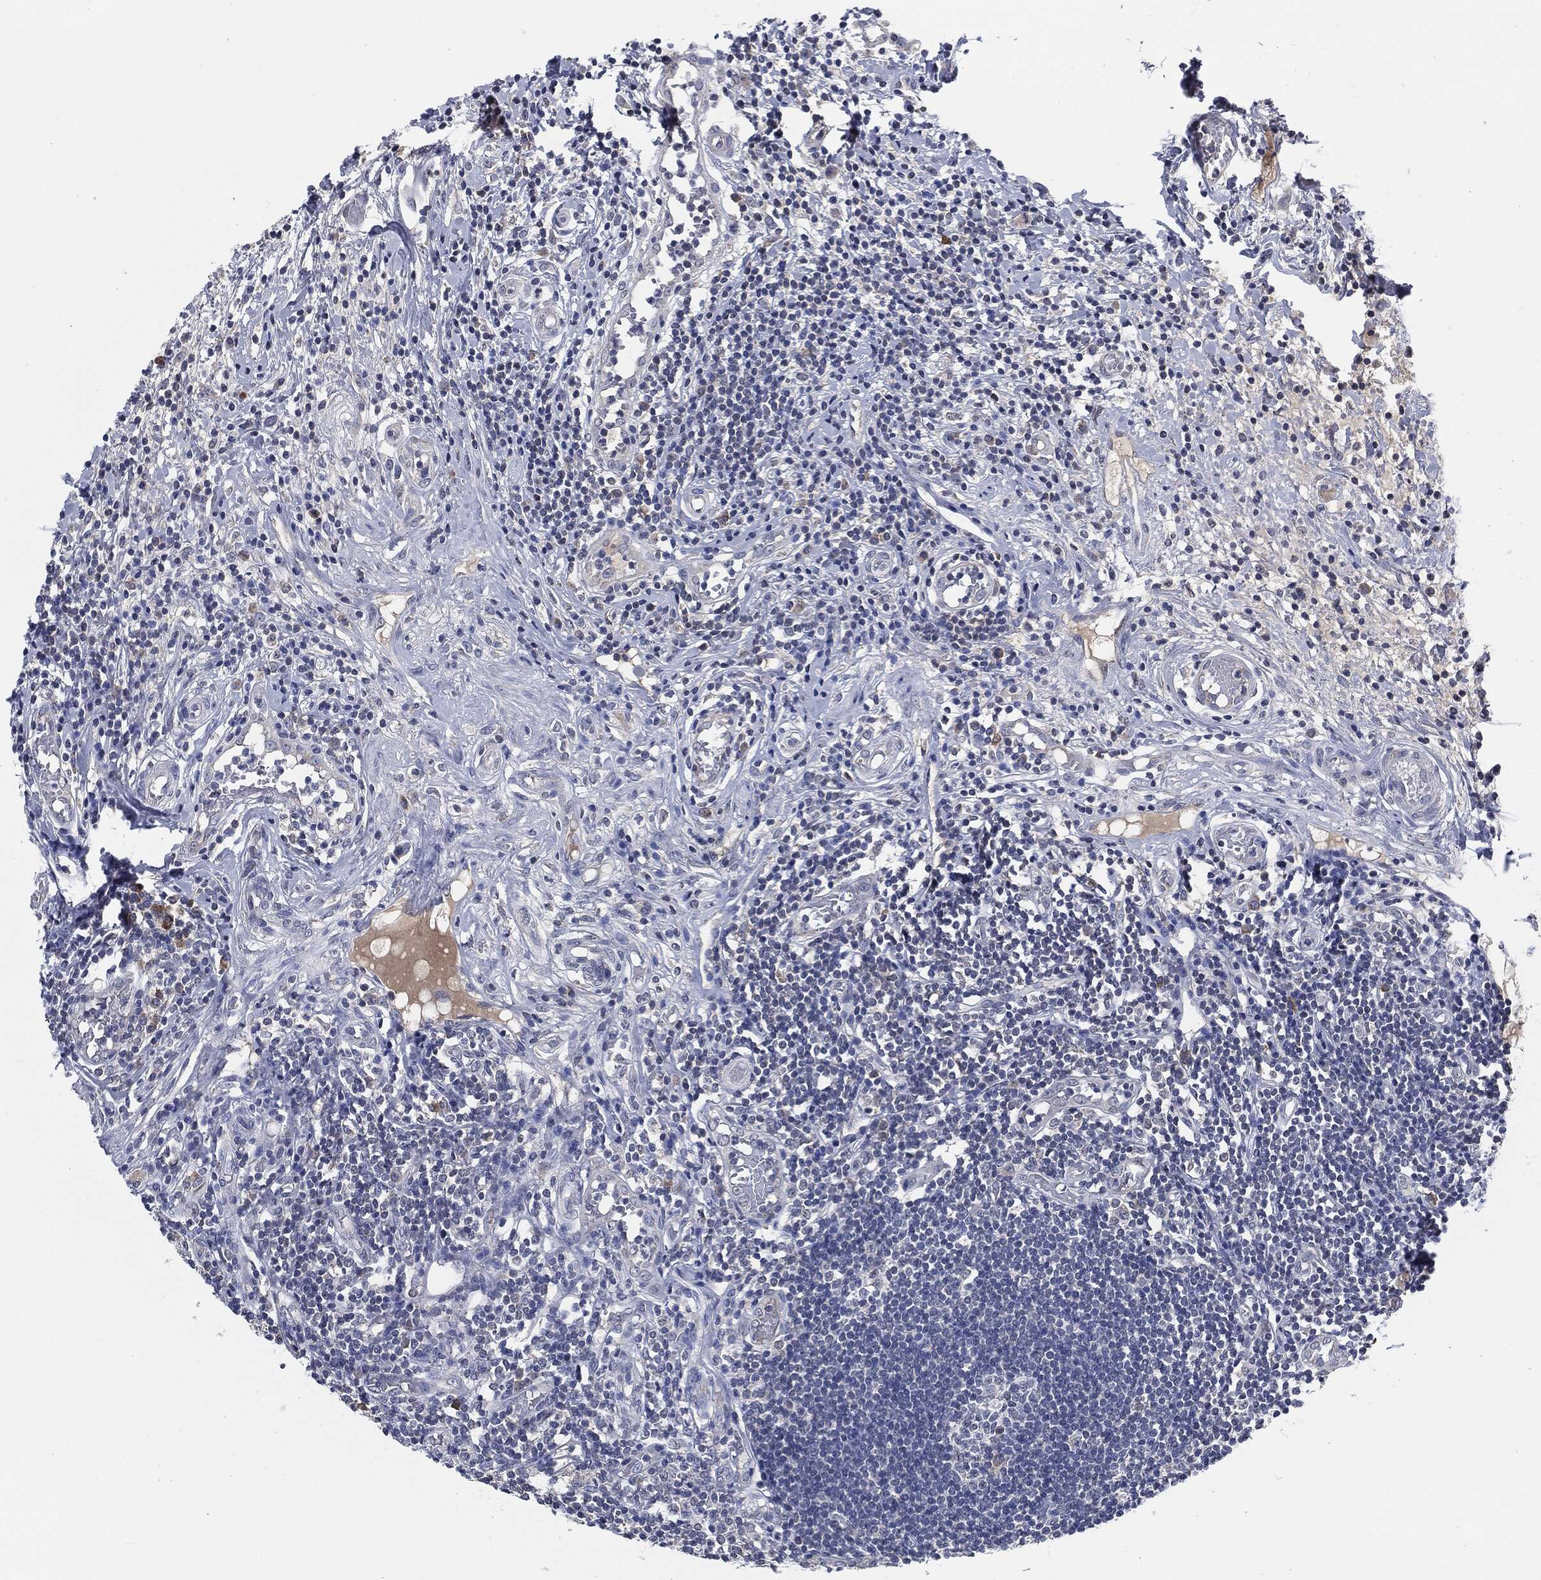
{"staining": {"intensity": "negative", "quantity": "none", "location": "none"}, "tissue": "appendix", "cell_type": "Glandular cells", "image_type": "normal", "snomed": [{"axis": "morphology", "description": "Normal tissue, NOS"}, {"axis": "morphology", "description": "Inflammation, NOS"}, {"axis": "topography", "description": "Appendix"}], "caption": "Immunohistochemistry histopathology image of unremarkable appendix: appendix stained with DAB (3,3'-diaminobenzidine) exhibits no significant protein positivity in glandular cells.", "gene": "IL2RG", "patient": {"sex": "male", "age": 16}}